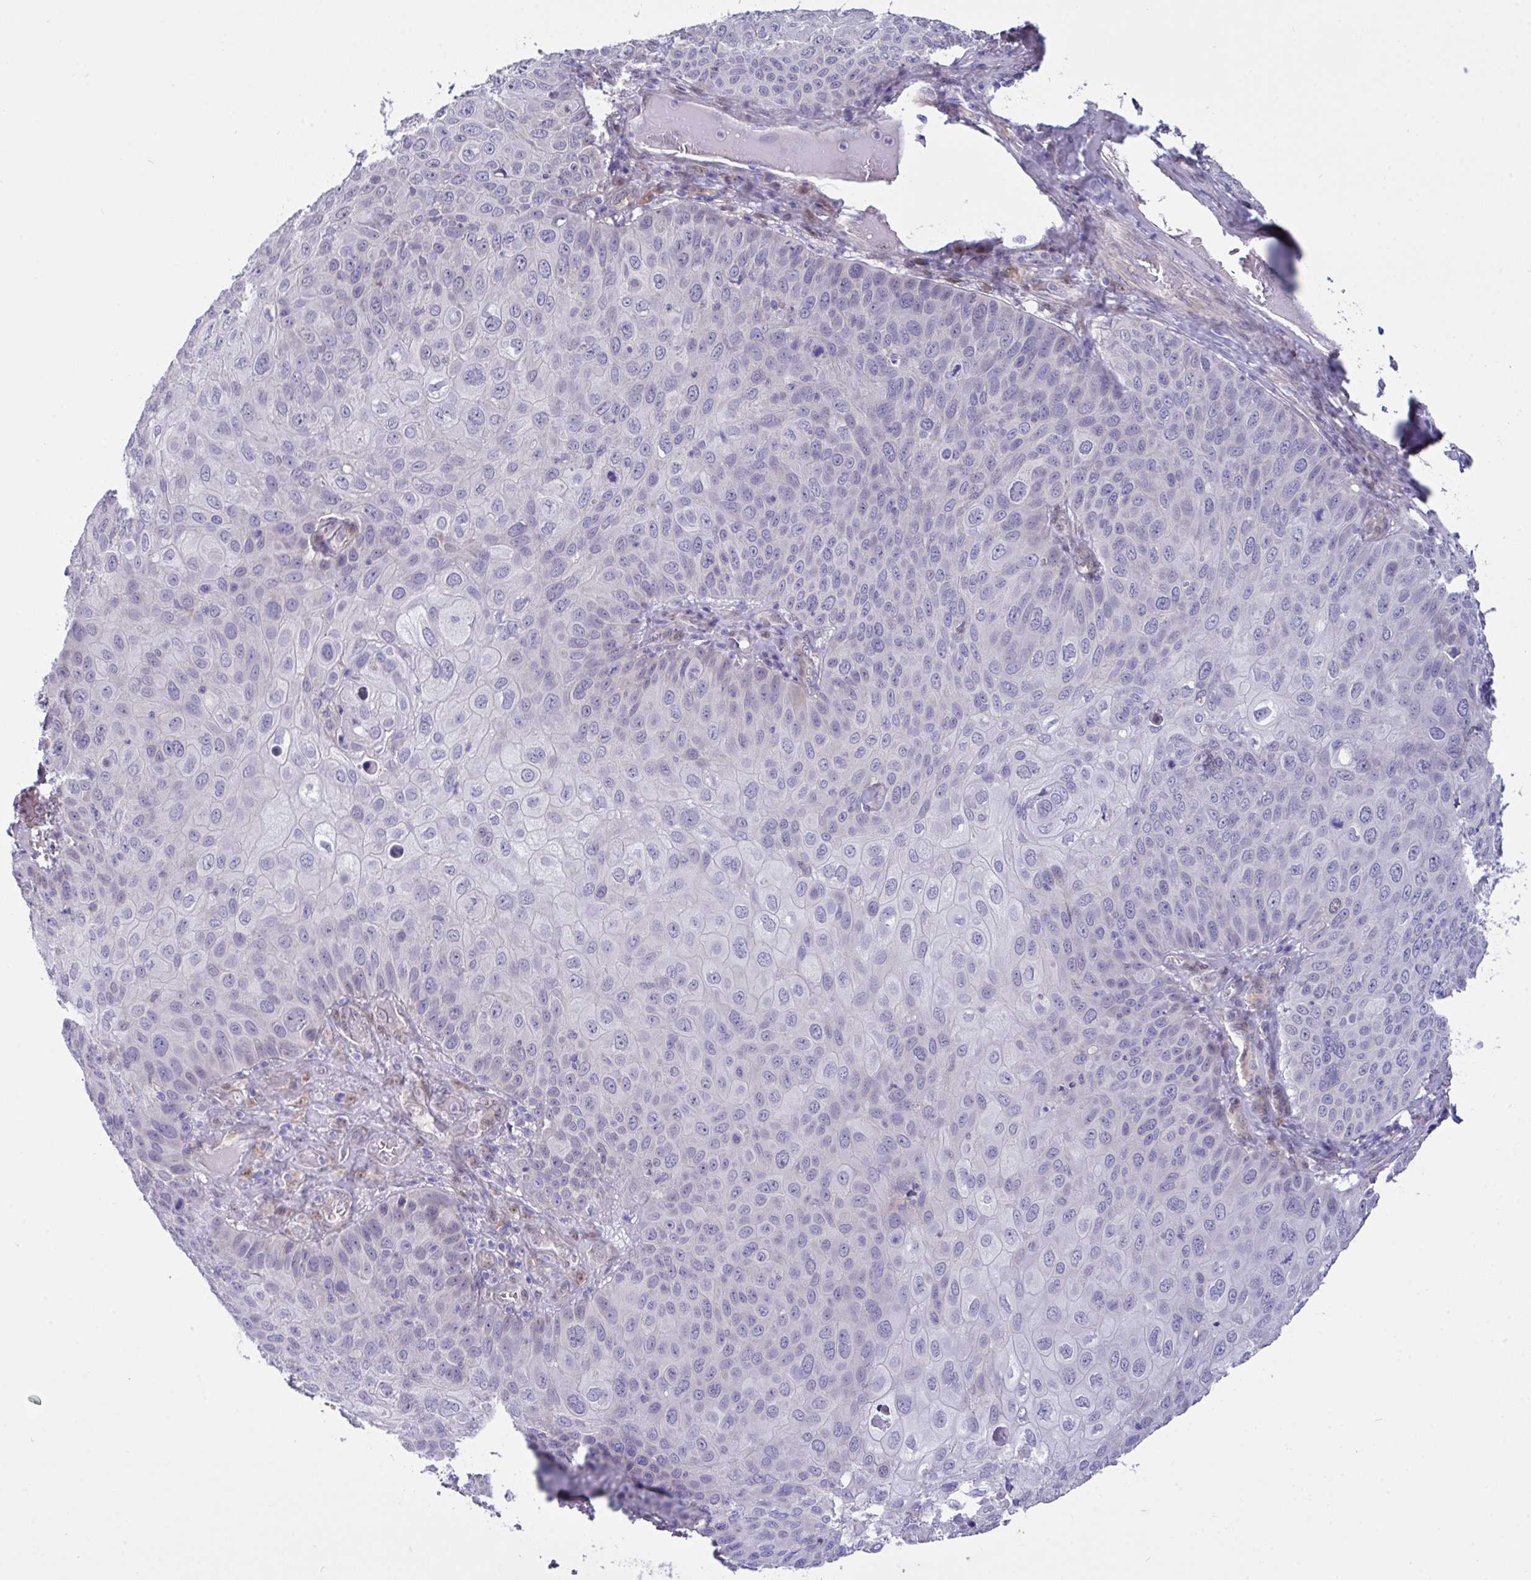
{"staining": {"intensity": "negative", "quantity": "none", "location": "none"}, "tissue": "skin cancer", "cell_type": "Tumor cells", "image_type": "cancer", "snomed": [{"axis": "morphology", "description": "Squamous cell carcinoma, NOS"}, {"axis": "topography", "description": "Skin"}], "caption": "This is an IHC micrograph of human skin cancer (squamous cell carcinoma). There is no staining in tumor cells.", "gene": "L3HYPDH", "patient": {"sex": "male", "age": 87}}